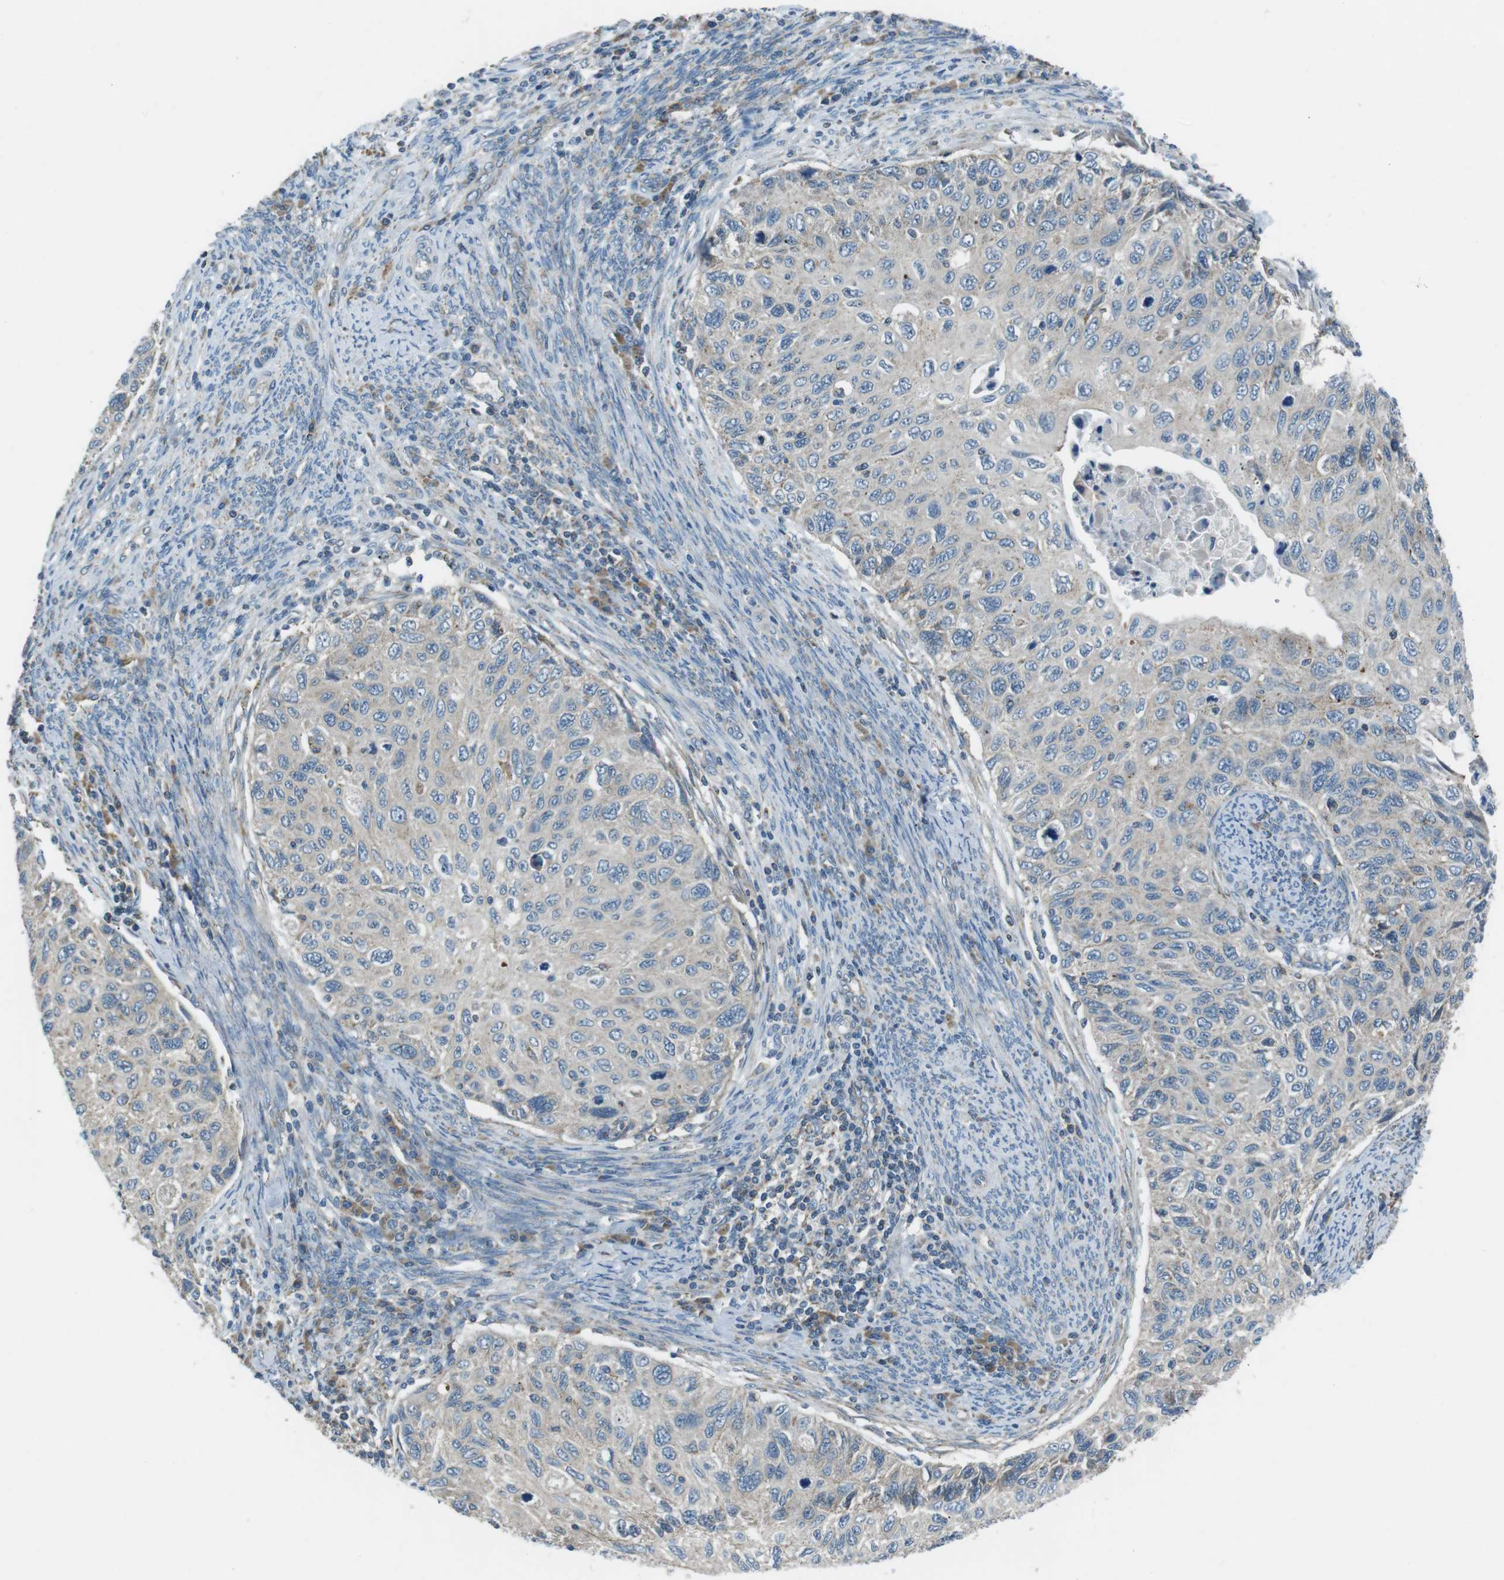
{"staining": {"intensity": "negative", "quantity": "none", "location": "none"}, "tissue": "cervical cancer", "cell_type": "Tumor cells", "image_type": "cancer", "snomed": [{"axis": "morphology", "description": "Squamous cell carcinoma, NOS"}, {"axis": "topography", "description": "Cervix"}], "caption": "An immunohistochemistry micrograph of cervical cancer (squamous cell carcinoma) is shown. There is no staining in tumor cells of cervical cancer (squamous cell carcinoma).", "gene": "FAM3B", "patient": {"sex": "female", "age": 70}}